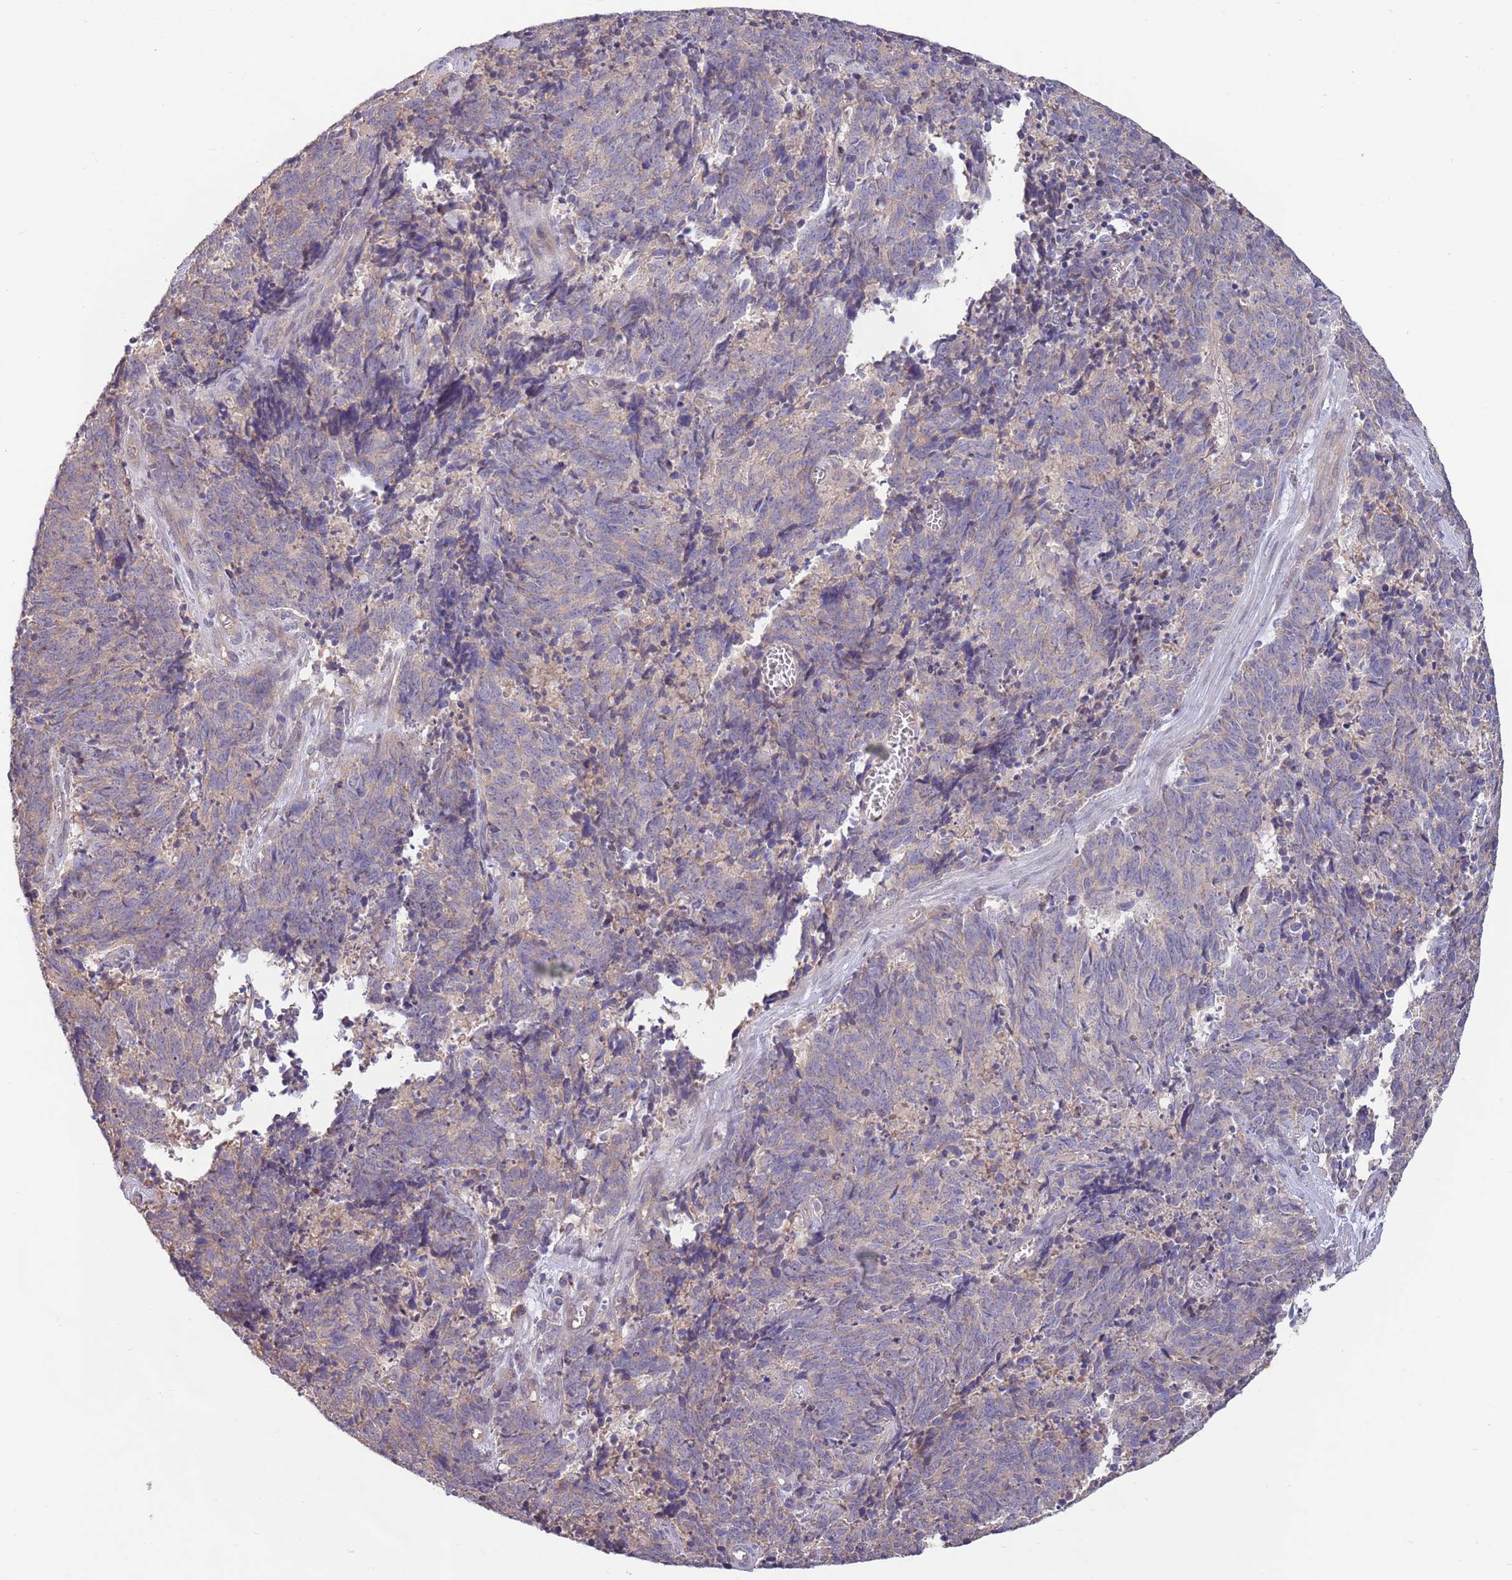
{"staining": {"intensity": "negative", "quantity": "none", "location": "none"}, "tissue": "cervical cancer", "cell_type": "Tumor cells", "image_type": "cancer", "snomed": [{"axis": "morphology", "description": "Squamous cell carcinoma, NOS"}, {"axis": "topography", "description": "Cervix"}], "caption": "The immunohistochemistry (IHC) image has no significant expression in tumor cells of squamous cell carcinoma (cervical) tissue.", "gene": "MARVELD2", "patient": {"sex": "female", "age": 29}}